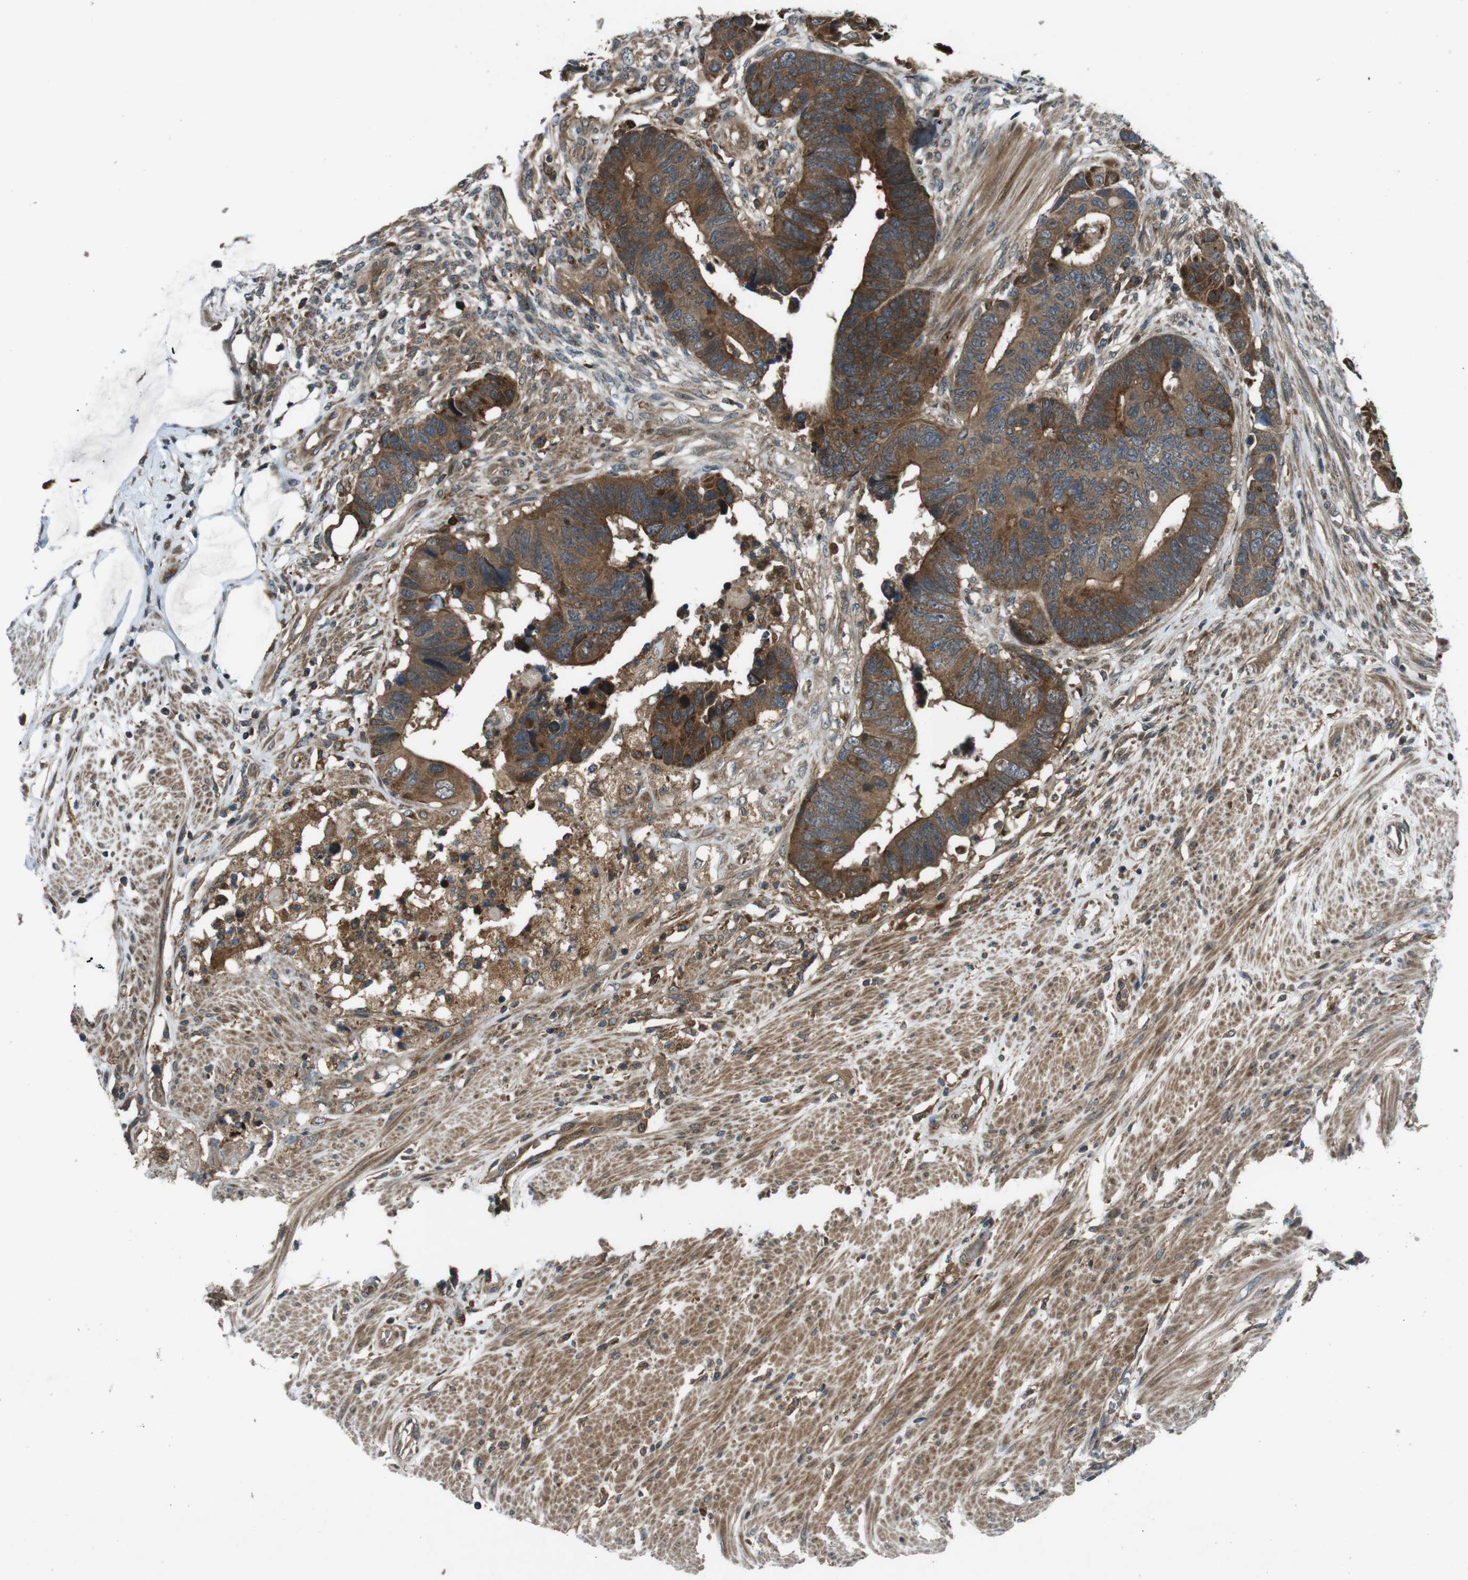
{"staining": {"intensity": "strong", "quantity": ">75%", "location": "cytoplasmic/membranous"}, "tissue": "colorectal cancer", "cell_type": "Tumor cells", "image_type": "cancer", "snomed": [{"axis": "morphology", "description": "Adenocarcinoma, NOS"}, {"axis": "topography", "description": "Rectum"}], "caption": "Immunohistochemical staining of human adenocarcinoma (colorectal) exhibits strong cytoplasmic/membranous protein expression in about >75% of tumor cells.", "gene": "SLC27A4", "patient": {"sex": "male", "age": 51}}